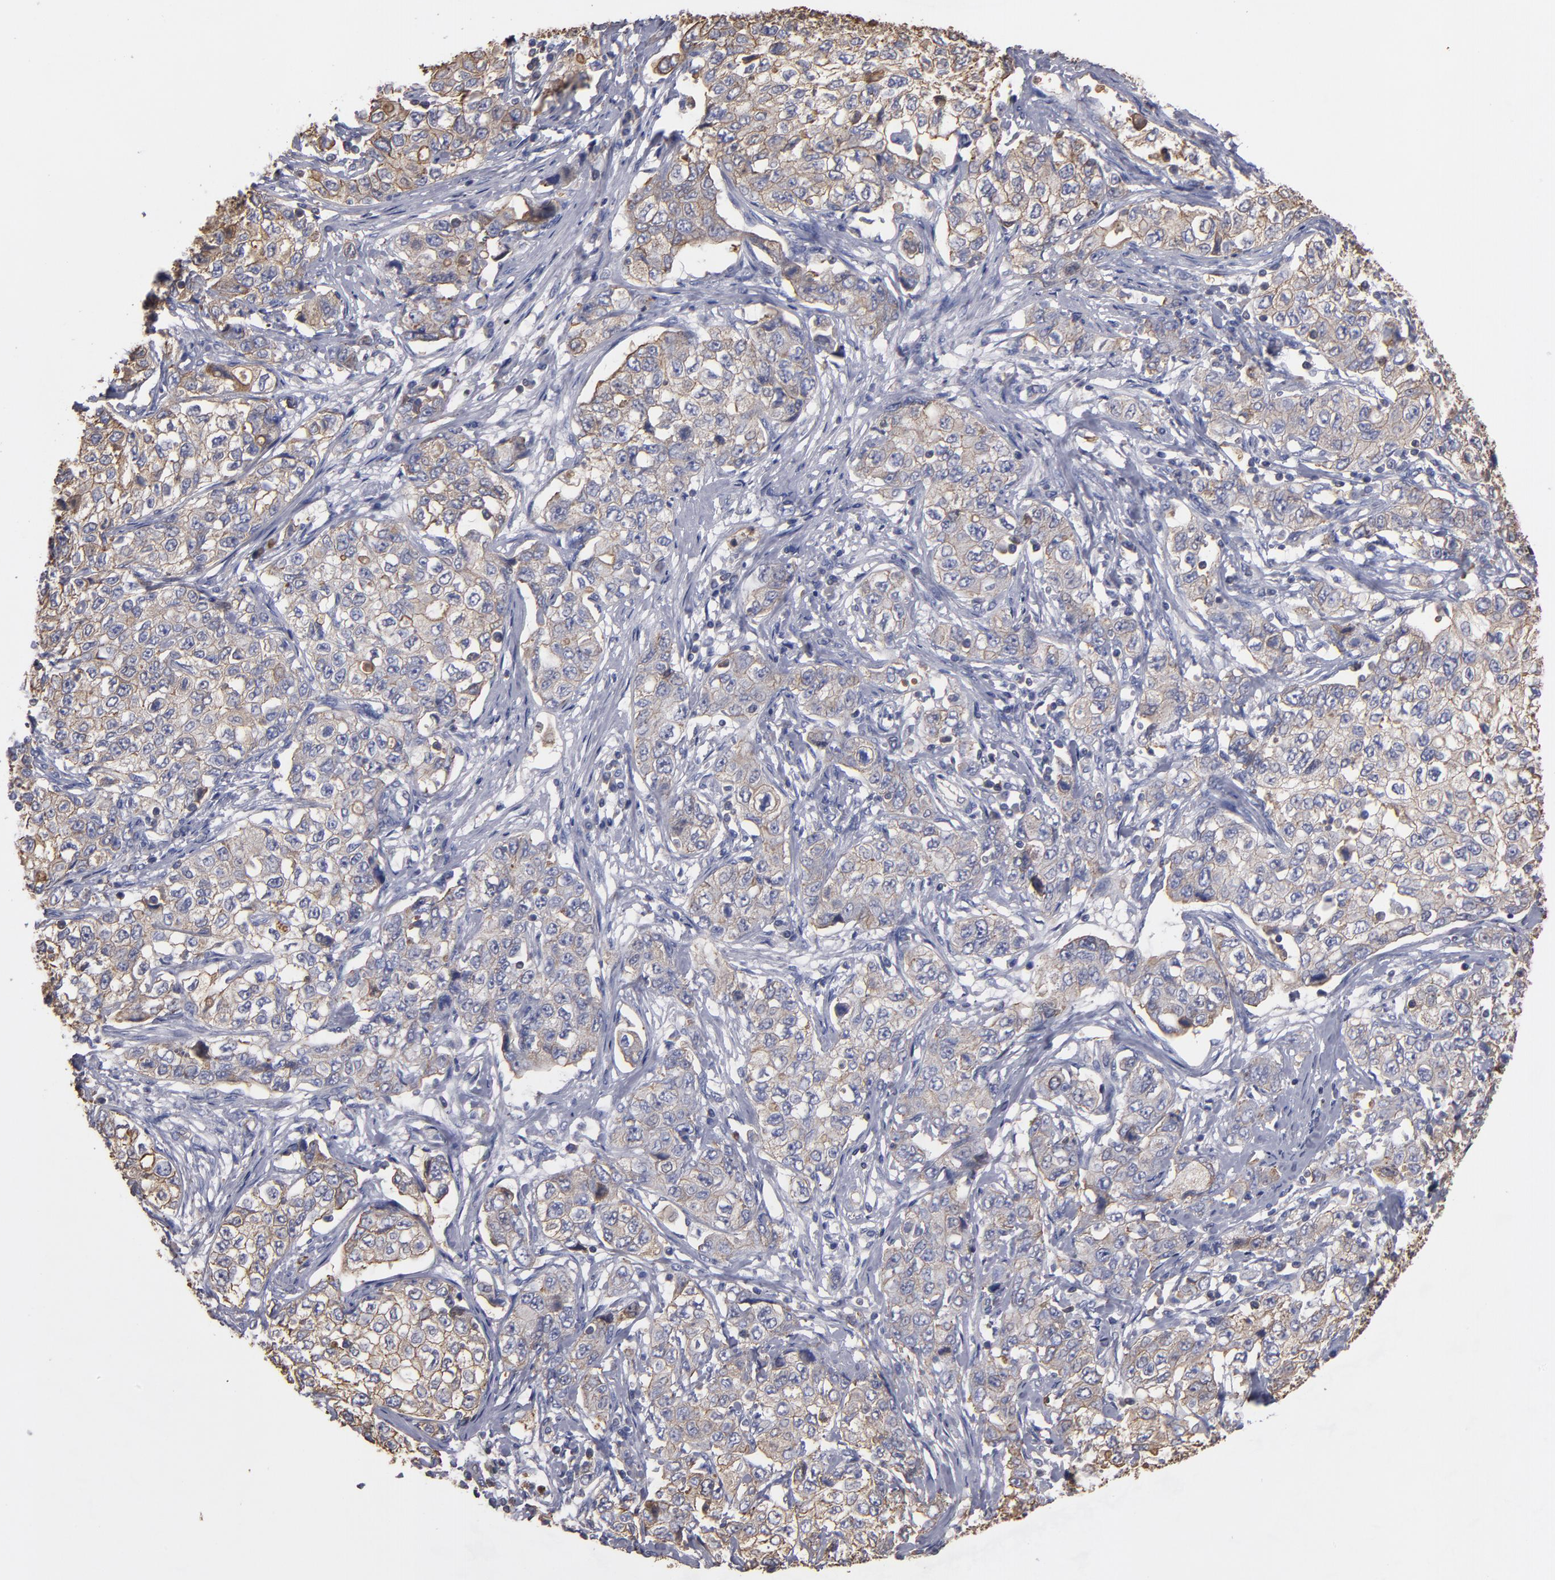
{"staining": {"intensity": "weak", "quantity": "25%-75%", "location": "cytoplasmic/membranous"}, "tissue": "stomach cancer", "cell_type": "Tumor cells", "image_type": "cancer", "snomed": [{"axis": "morphology", "description": "Adenocarcinoma, NOS"}, {"axis": "topography", "description": "Stomach"}], "caption": "Protein staining reveals weak cytoplasmic/membranous staining in approximately 25%-75% of tumor cells in stomach adenocarcinoma. (DAB (3,3'-diaminobenzidine) = brown stain, brightfield microscopy at high magnification).", "gene": "ESYT2", "patient": {"sex": "male", "age": 48}}